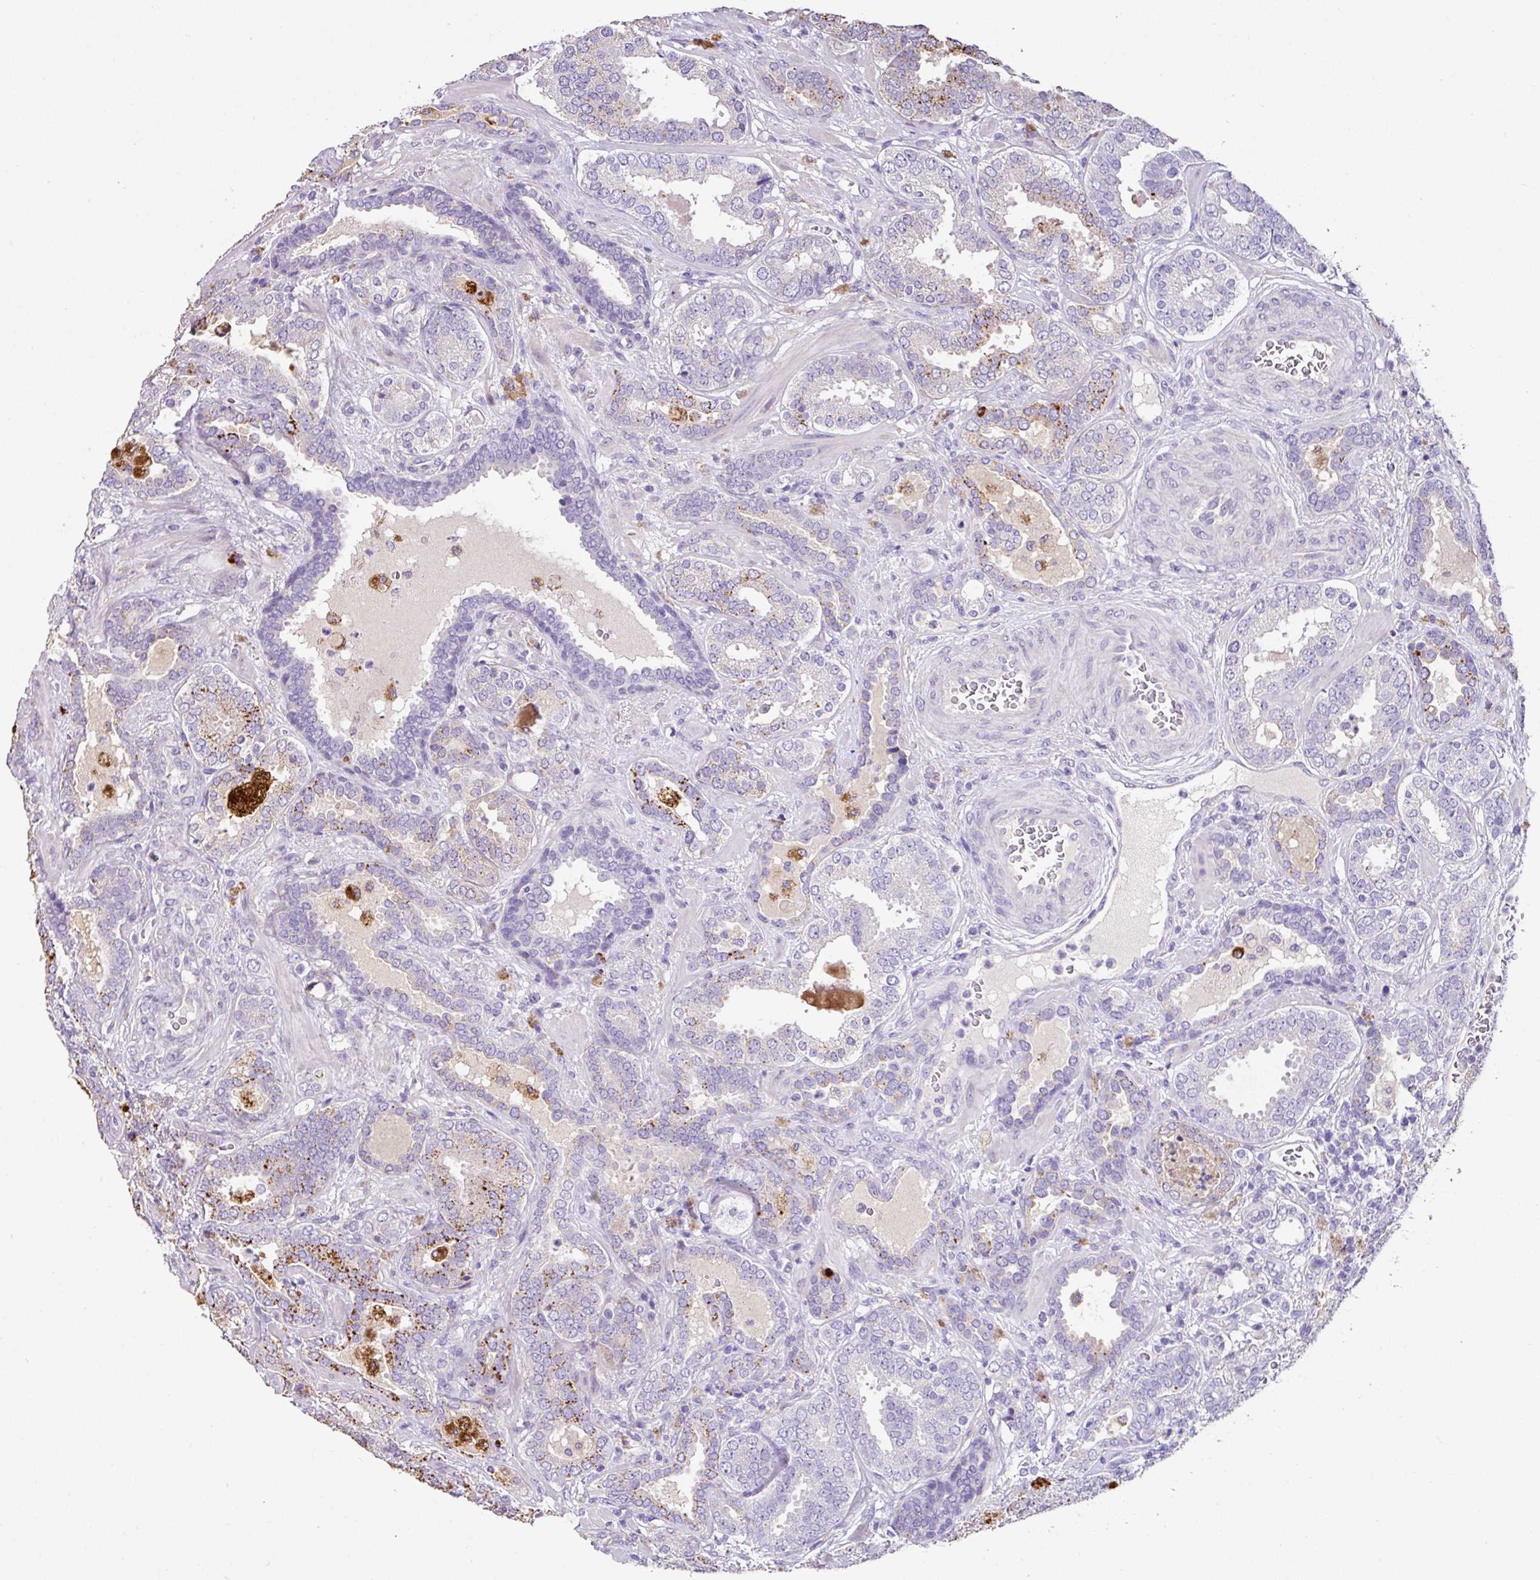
{"staining": {"intensity": "negative", "quantity": "none", "location": "none"}, "tissue": "prostate cancer", "cell_type": "Tumor cells", "image_type": "cancer", "snomed": [{"axis": "morphology", "description": "Adenocarcinoma, High grade"}, {"axis": "topography", "description": "Prostate"}], "caption": "Immunohistochemistry of prostate high-grade adenocarcinoma exhibits no expression in tumor cells.", "gene": "ZG16", "patient": {"sex": "male", "age": 65}}